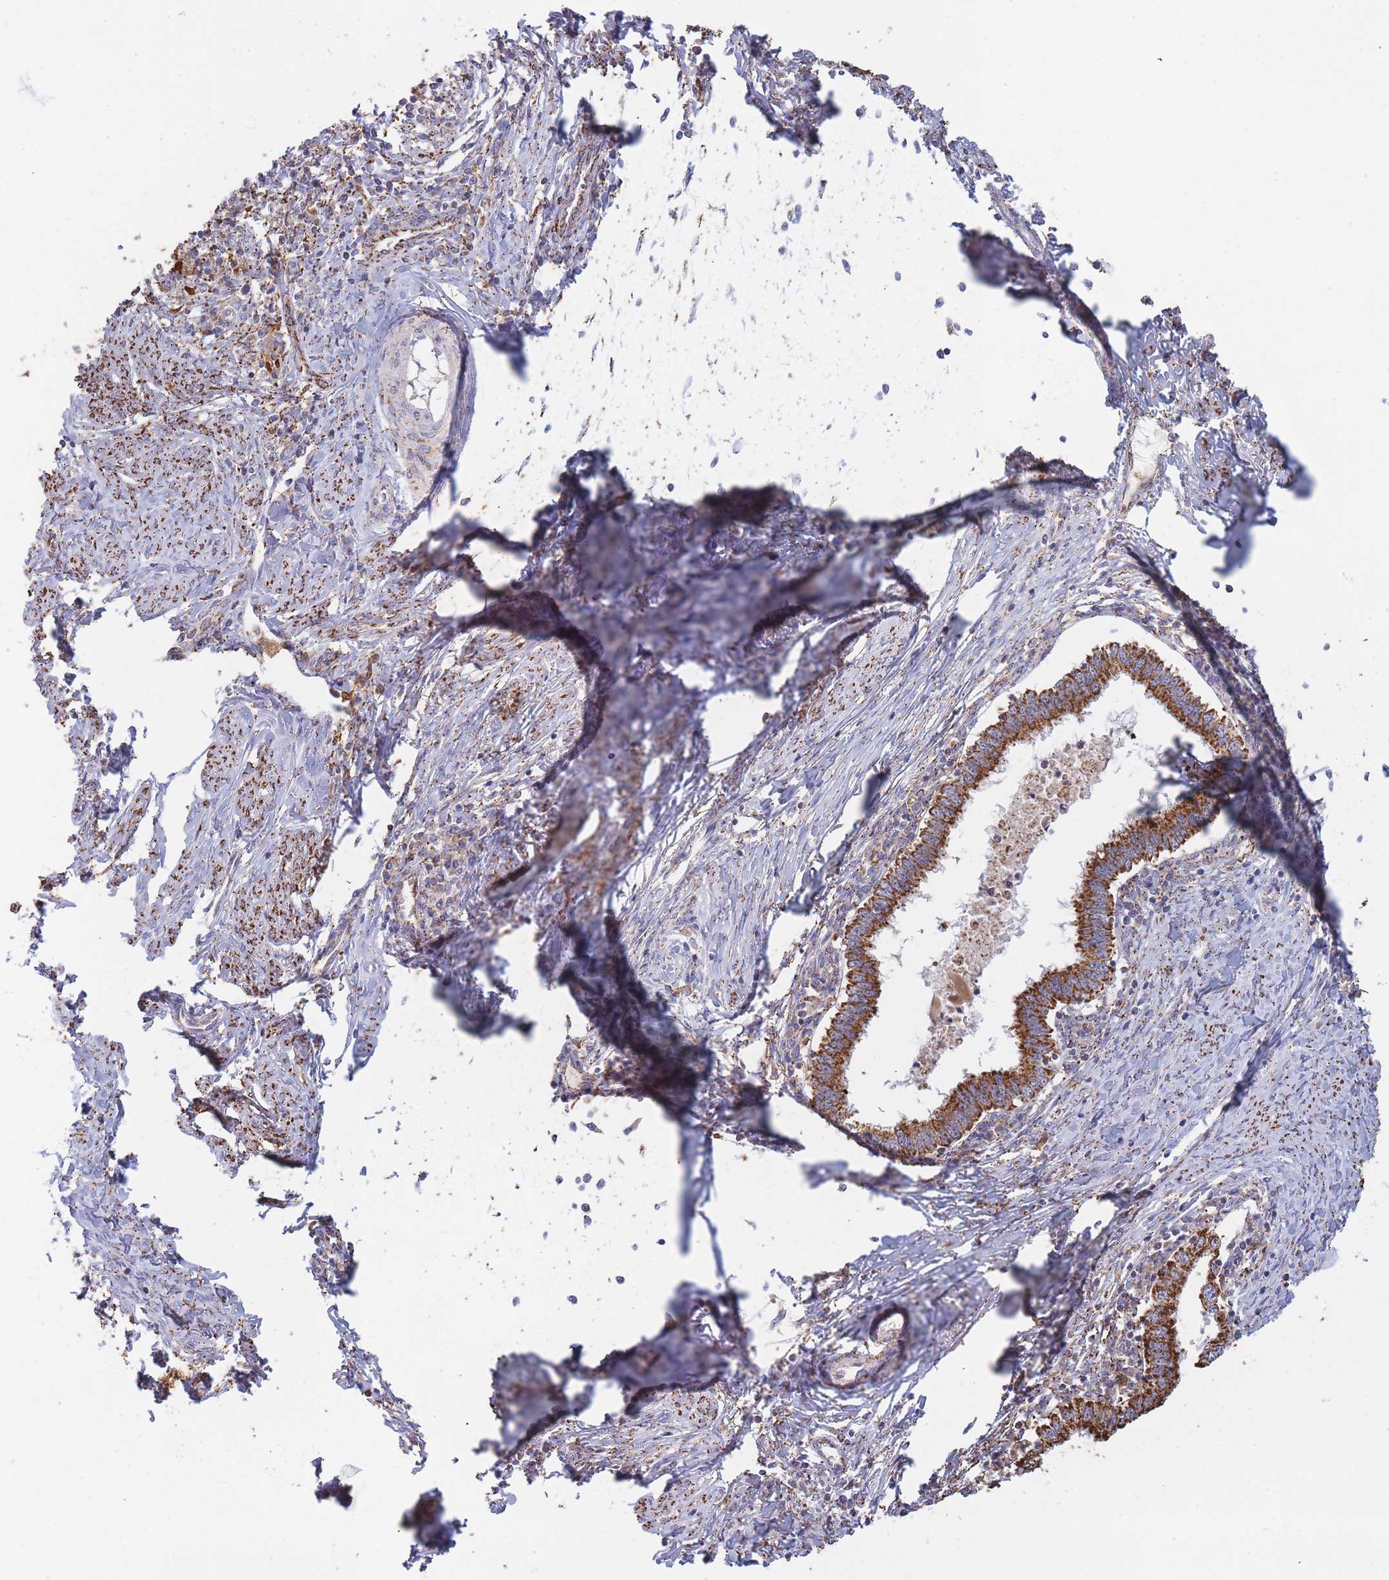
{"staining": {"intensity": "strong", "quantity": ">75%", "location": "cytoplasmic/membranous"}, "tissue": "cervical cancer", "cell_type": "Tumor cells", "image_type": "cancer", "snomed": [{"axis": "morphology", "description": "Adenocarcinoma, NOS"}, {"axis": "topography", "description": "Cervix"}], "caption": "Immunohistochemistry staining of cervical adenocarcinoma, which exhibits high levels of strong cytoplasmic/membranous expression in approximately >75% of tumor cells indicating strong cytoplasmic/membranous protein staining. The staining was performed using DAB (3,3'-diaminobenzidine) (brown) for protein detection and nuclei were counterstained in hematoxylin (blue).", "gene": "MRPL17", "patient": {"sex": "female", "age": 36}}